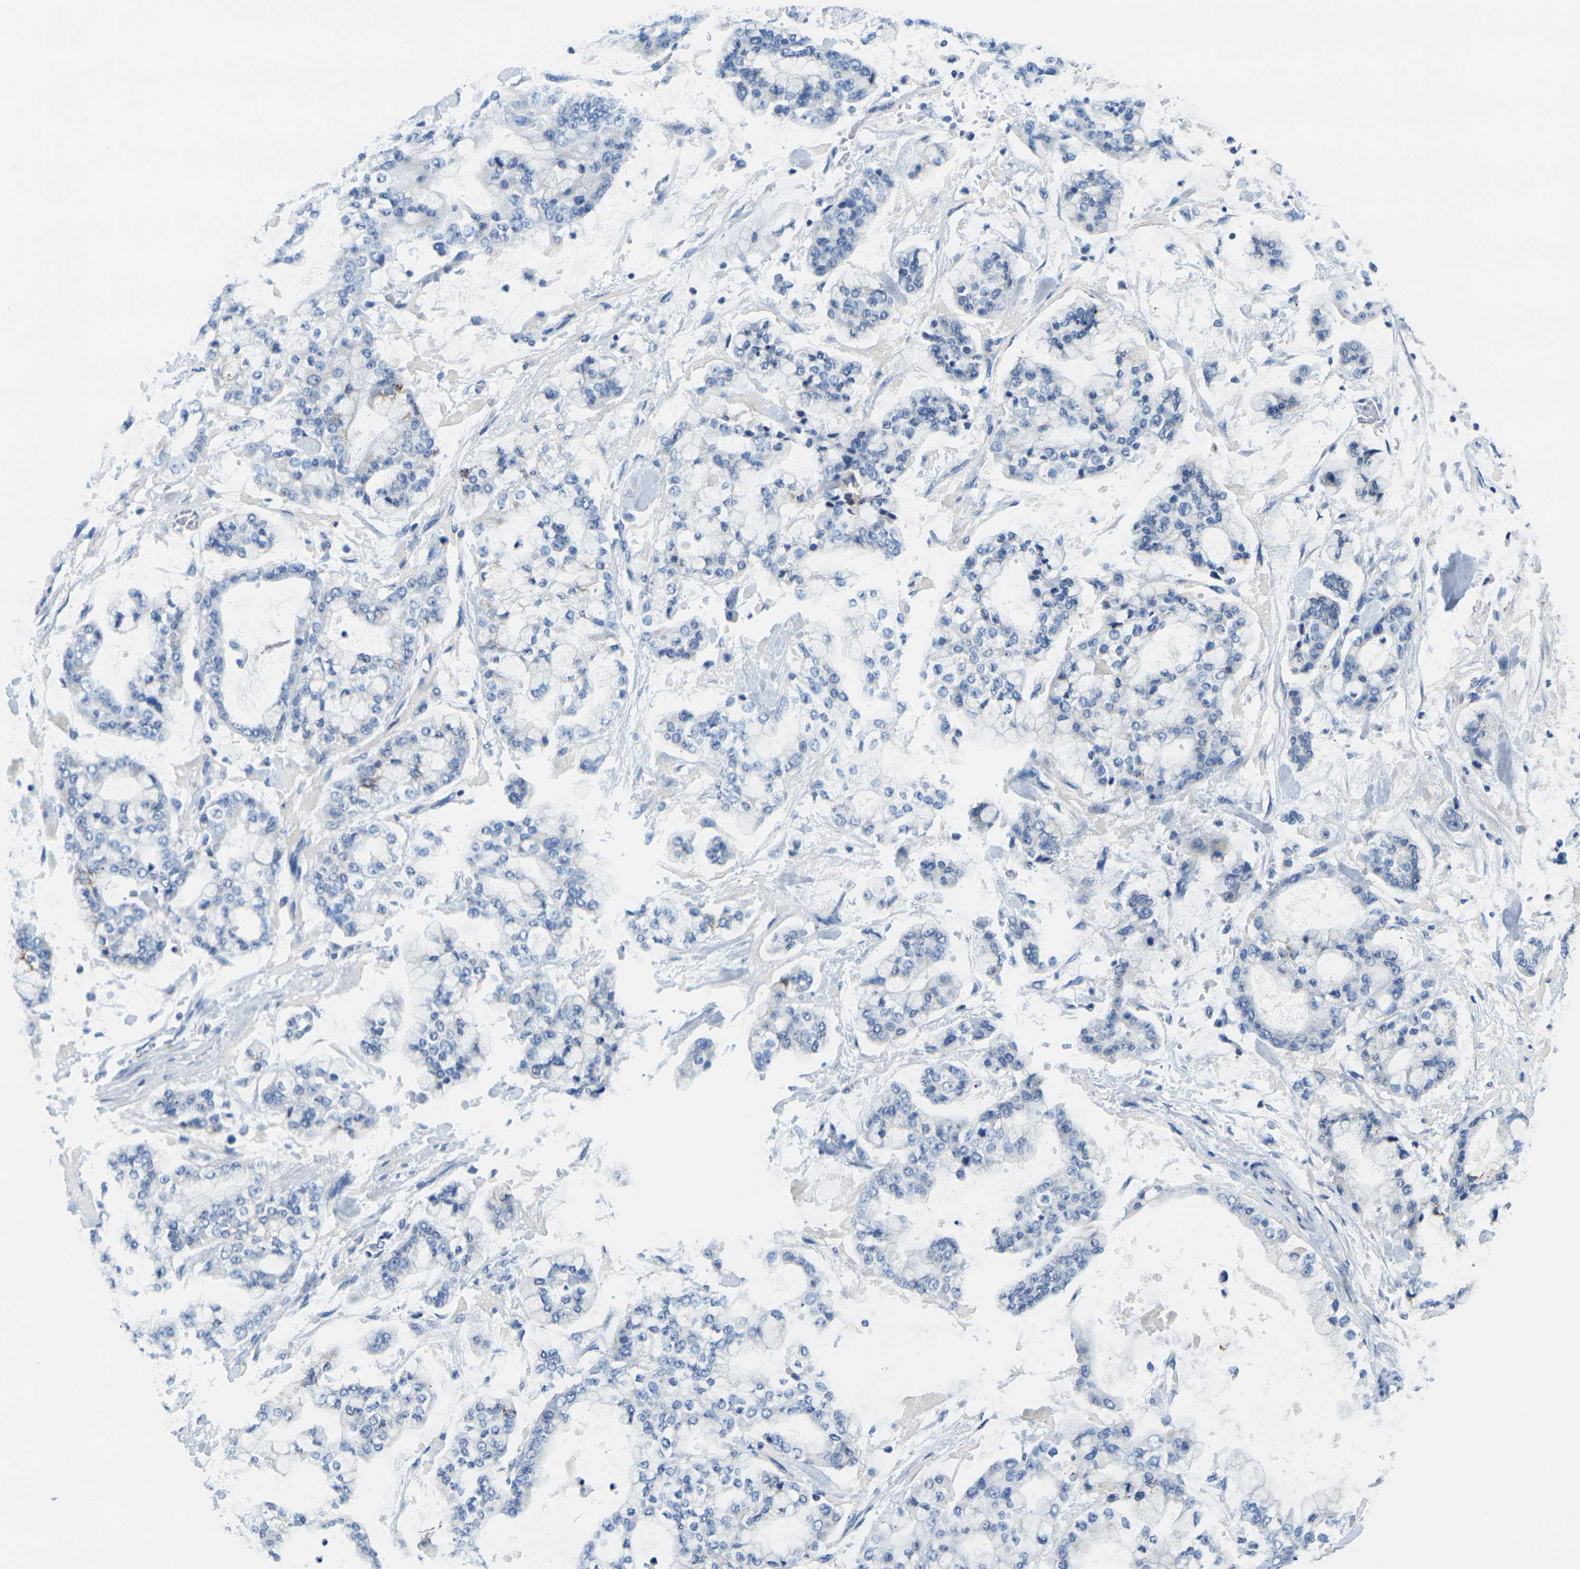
{"staining": {"intensity": "negative", "quantity": "none", "location": "none"}, "tissue": "stomach cancer", "cell_type": "Tumor cells", "image_type": "cancer", "snomed": [{"axis": "morphology", "description": "Normal tissue, NOS"}, {"axis": "morphology", "description": "Adenocarcinoma, NOS"}, {"axis": "topography", "description": "Stomach, upper"}, {"axis": "topography", "description": "Stomach"}], "caption": "An immunohistochemistry histopathology image of stomach adenocarcinoma is shown. There is no staining in tumor cells of stomach adenocarcinoma. (DAB immunohistochemistry (IHC) with hematoxylin counter stain).", "gene": "FAM3D", "patient": {"sex": "male", "age": 76}}